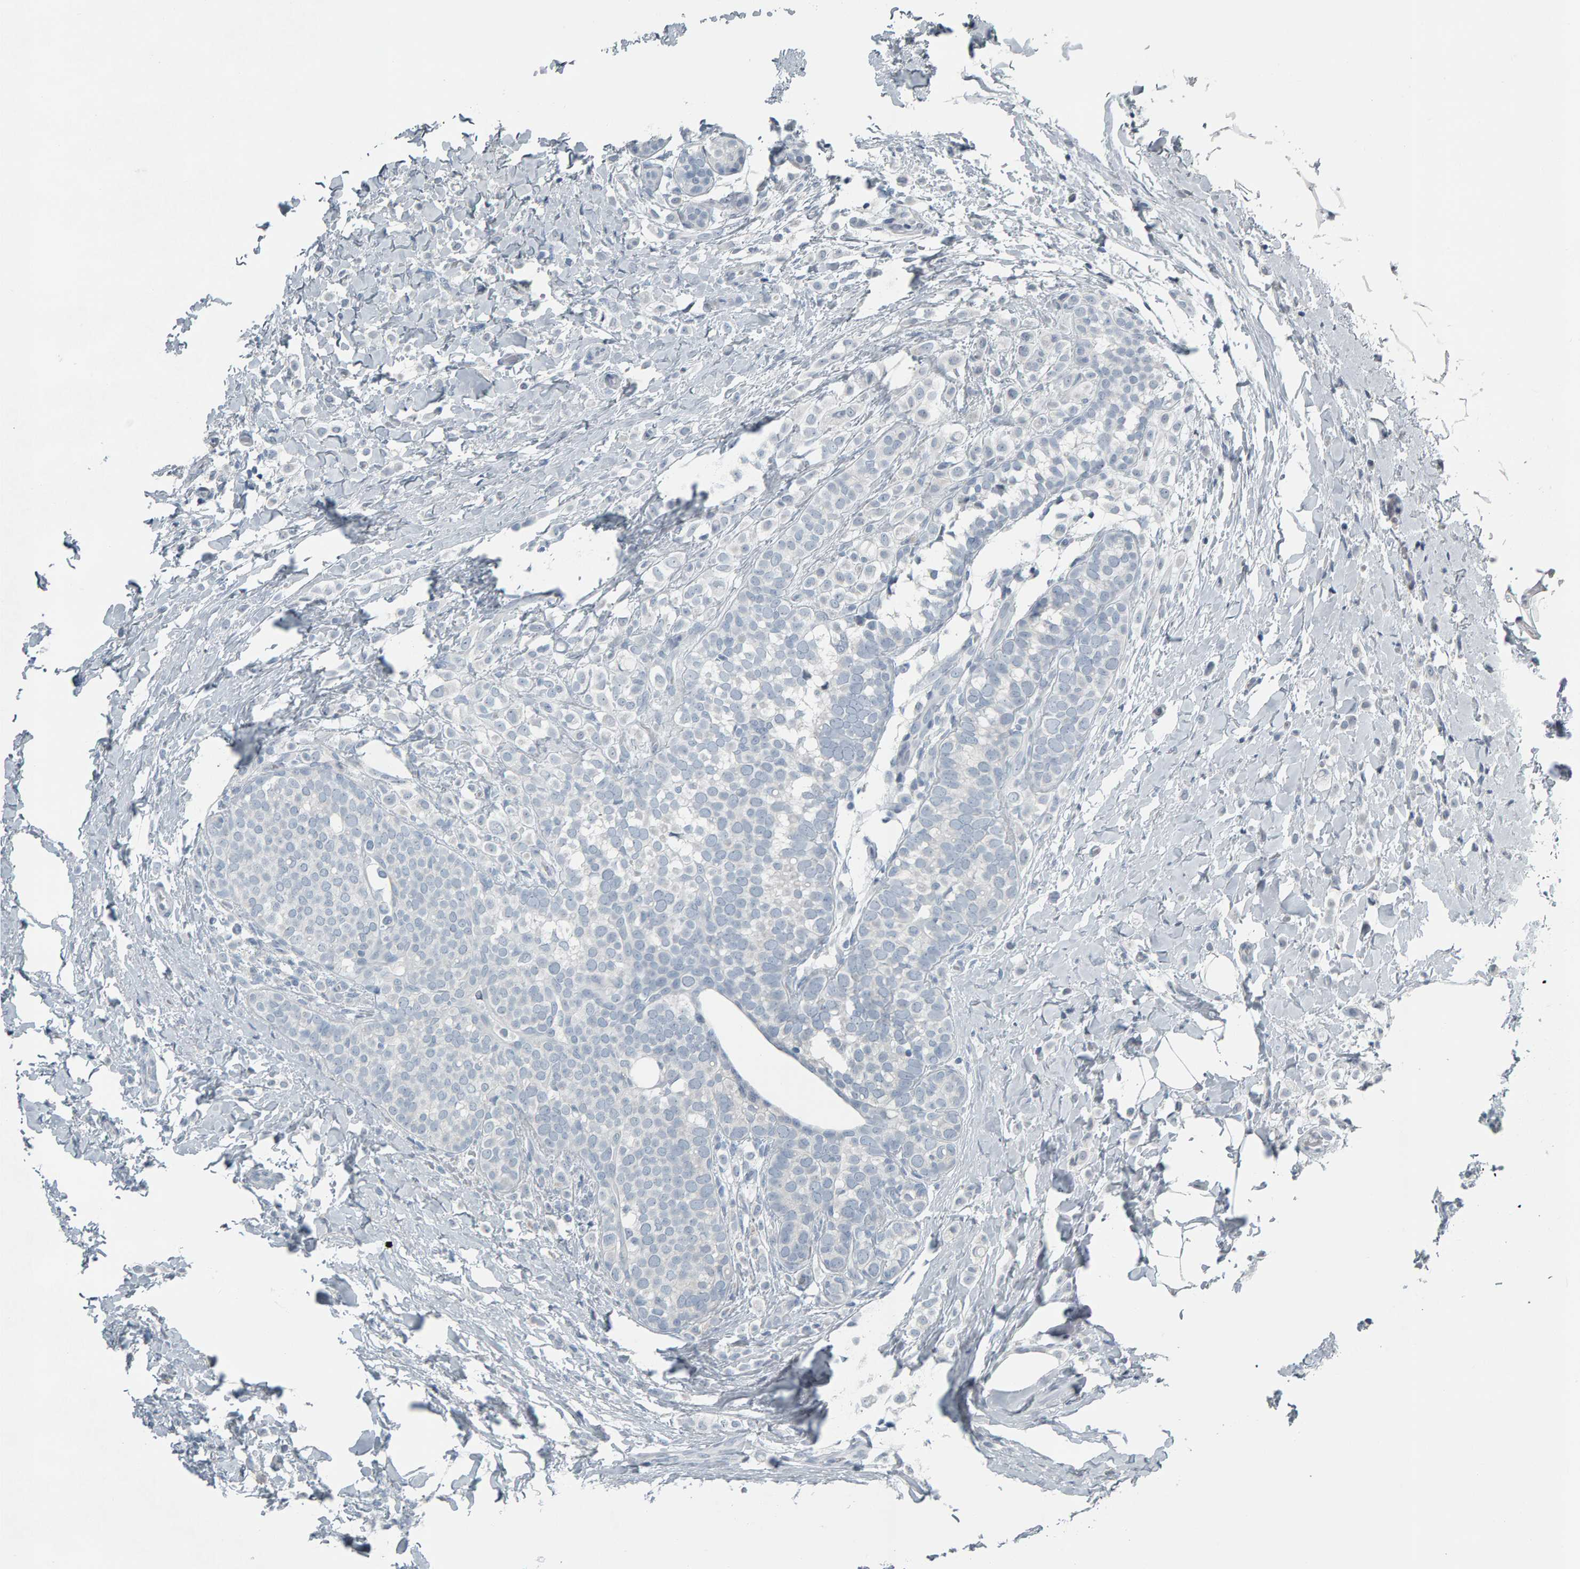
{"staining": {"intensity": "negative", "quantity": "none", "location": "none"}, "tissue": "breast cancer", "cell_type": "Tumor cells", "image_type": "cancer", "snomed": [{"axis": "morphology", "description": "Lobular carcinoma"}, {"axis": "topography", "description": "Breast"}], "caption": "Immunohistochemistry (IHC) of human breast lobular carcinoma reveals no positivity in tumor cells.", "gene": "PYY", "patient": {"sex": "female", "age": 50}}